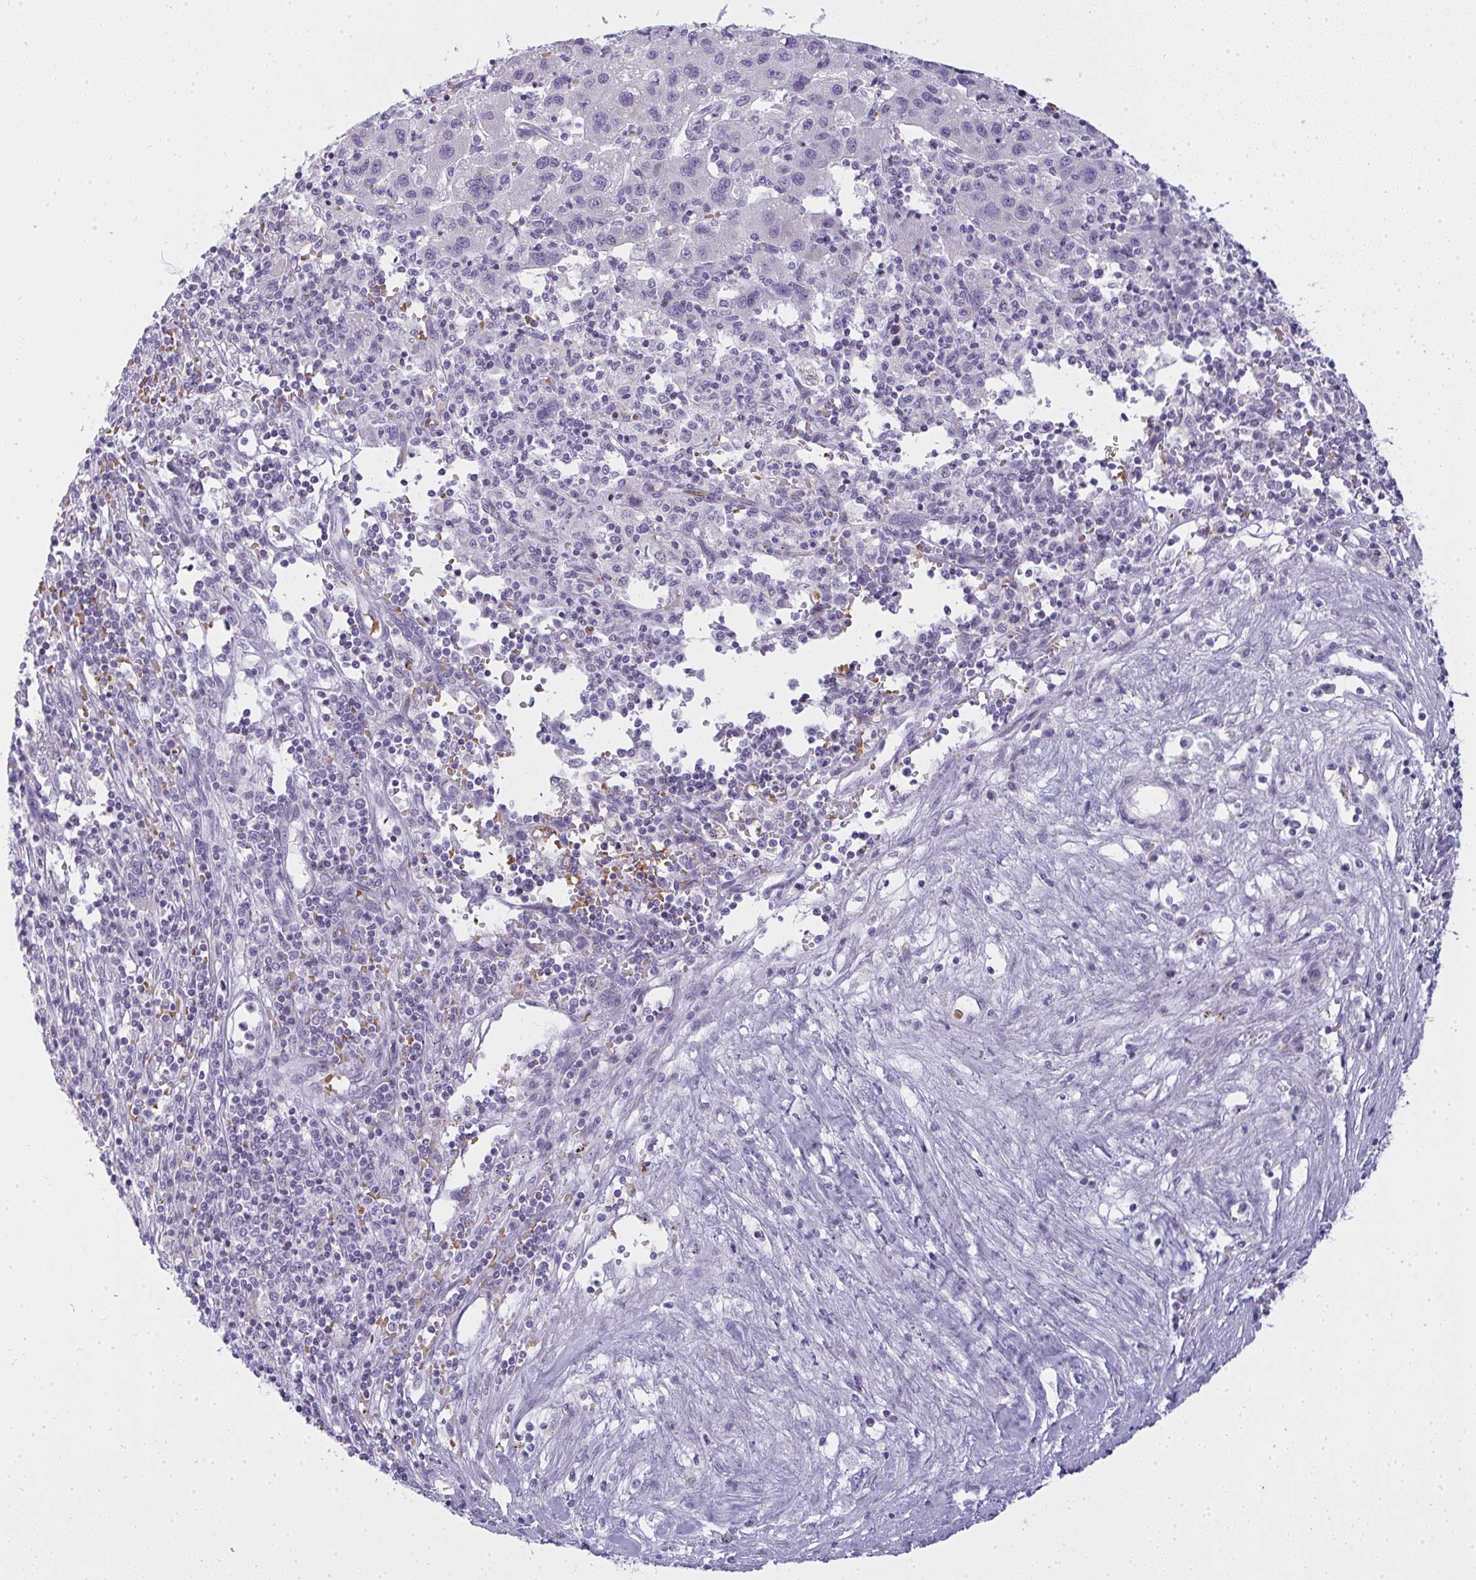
{"staining": {"intensity": "negative", "quantity": "none", "location": "none"}, "tissue": "liver cancer", "cell_type": "Tumor cells", "image_type": "cancer", "snomed": [{"axis": "morphology", "description": "Carcinoma, Hepatocellular, NOS"}, {"axis": "topography", "description": "Liver"}], "caption": "Tumor cells show no significant expression in liver cancer (hepatocellular carcinoma). The staining is performed using DAB (3,3'-diaminobenzidine) brown chromogen with nuclei counter-stained in using hematoxylin.", "gene": "ZNF182", "patient": {"sex": "female", "age": 77}}